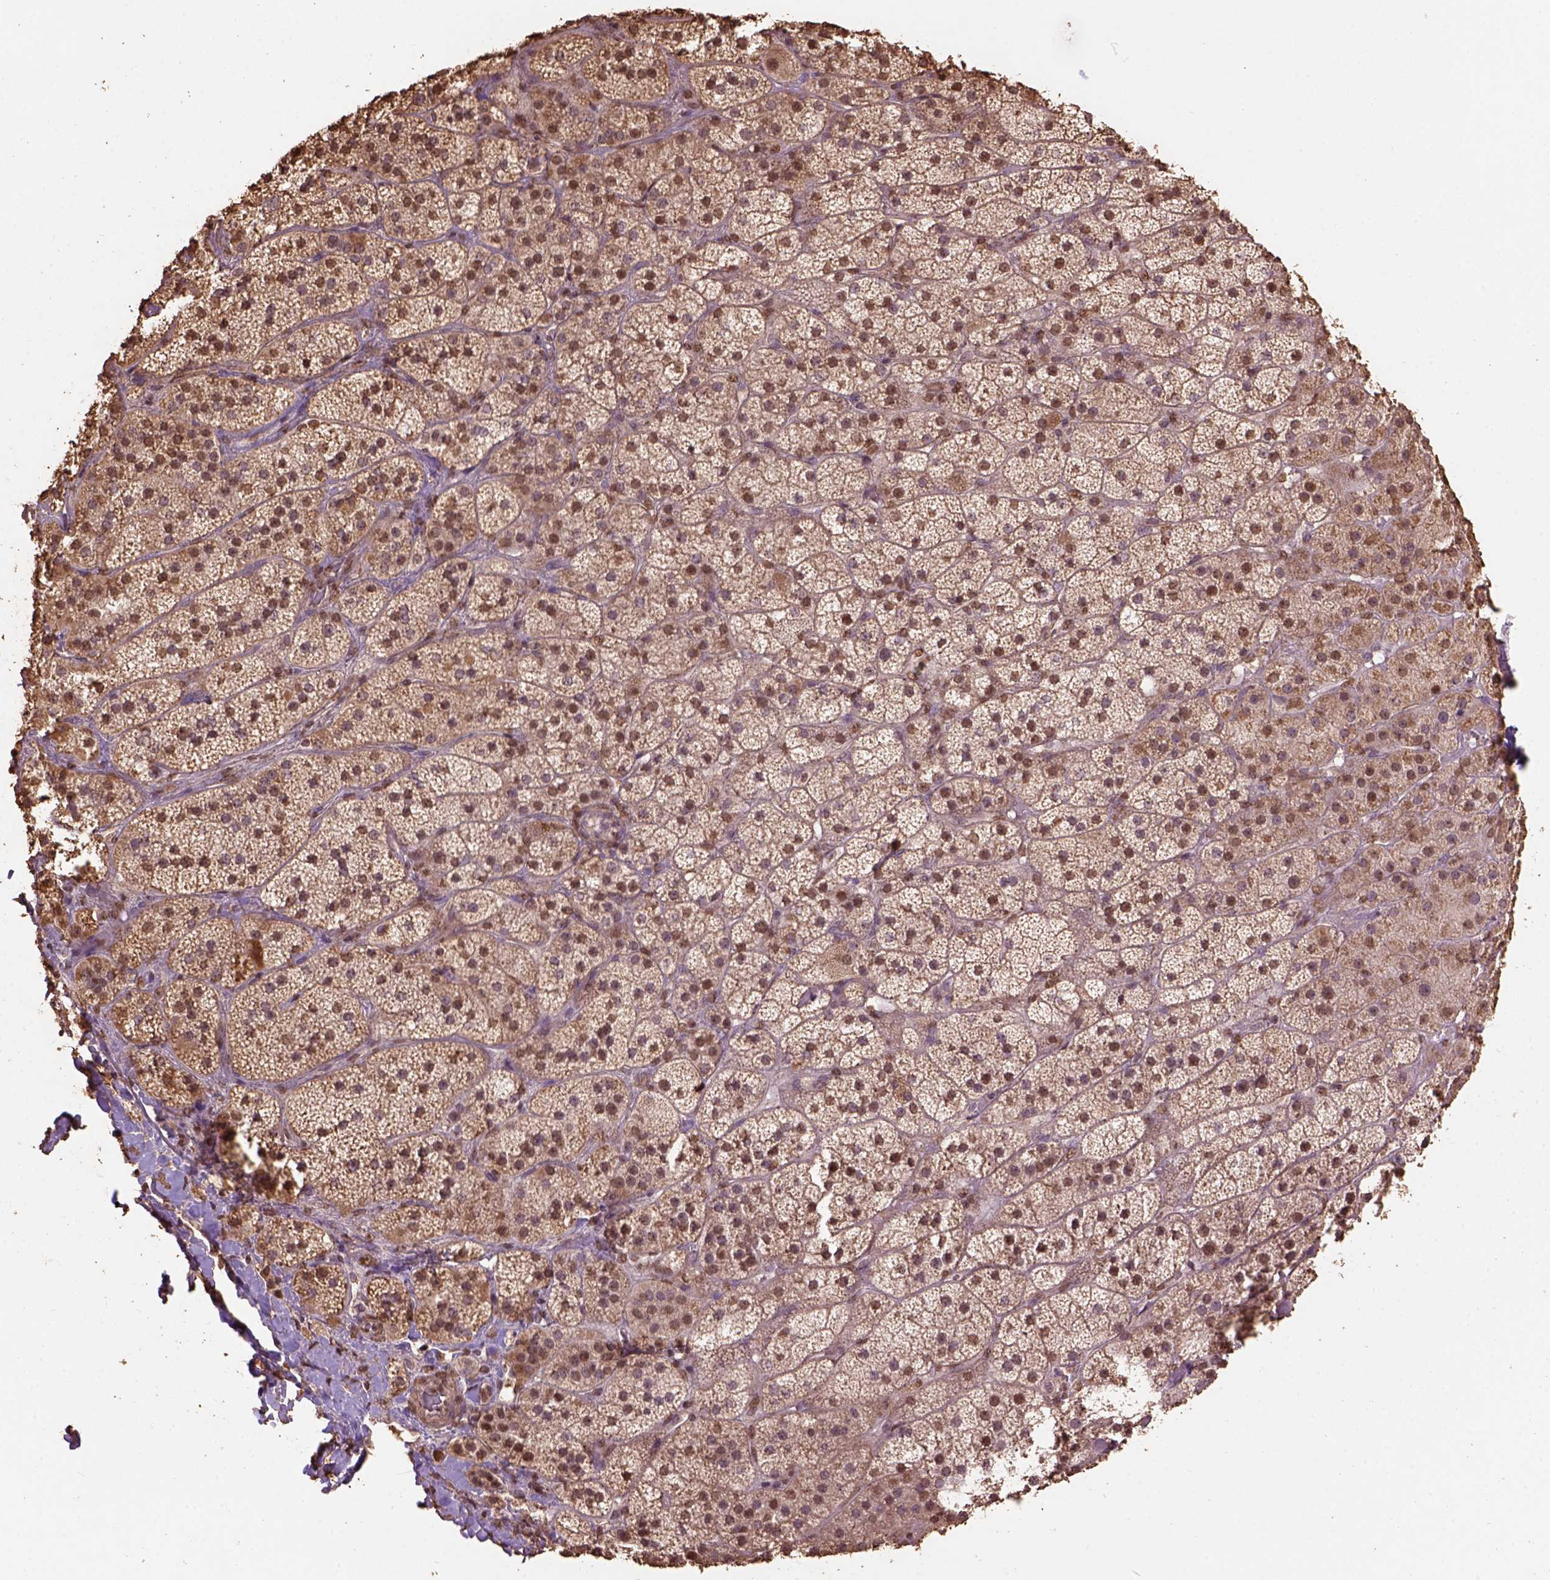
{"staining": {"intensity": "strong", "quantity": ">75%", "location": "cytoplasmic/membranous,nuclear"}, "tissue": "adrenal gland", "cell_type": "Glandular cells", "image_type": "normal", "snomed": [{"axis": "morphology", "description": "Normal tissue, NOS"}, {"axis": "topography", "description": "Adrenal gland"}], "caption": "This histopathology image reveals IHC staining of normal adrenal gland, with high strong cytoplasmic/membranous,nuclear positivity in approximately >75% of glandular cells.", "gene": "CSTF2T", "patient": {"sex": "male", "age": 57}}